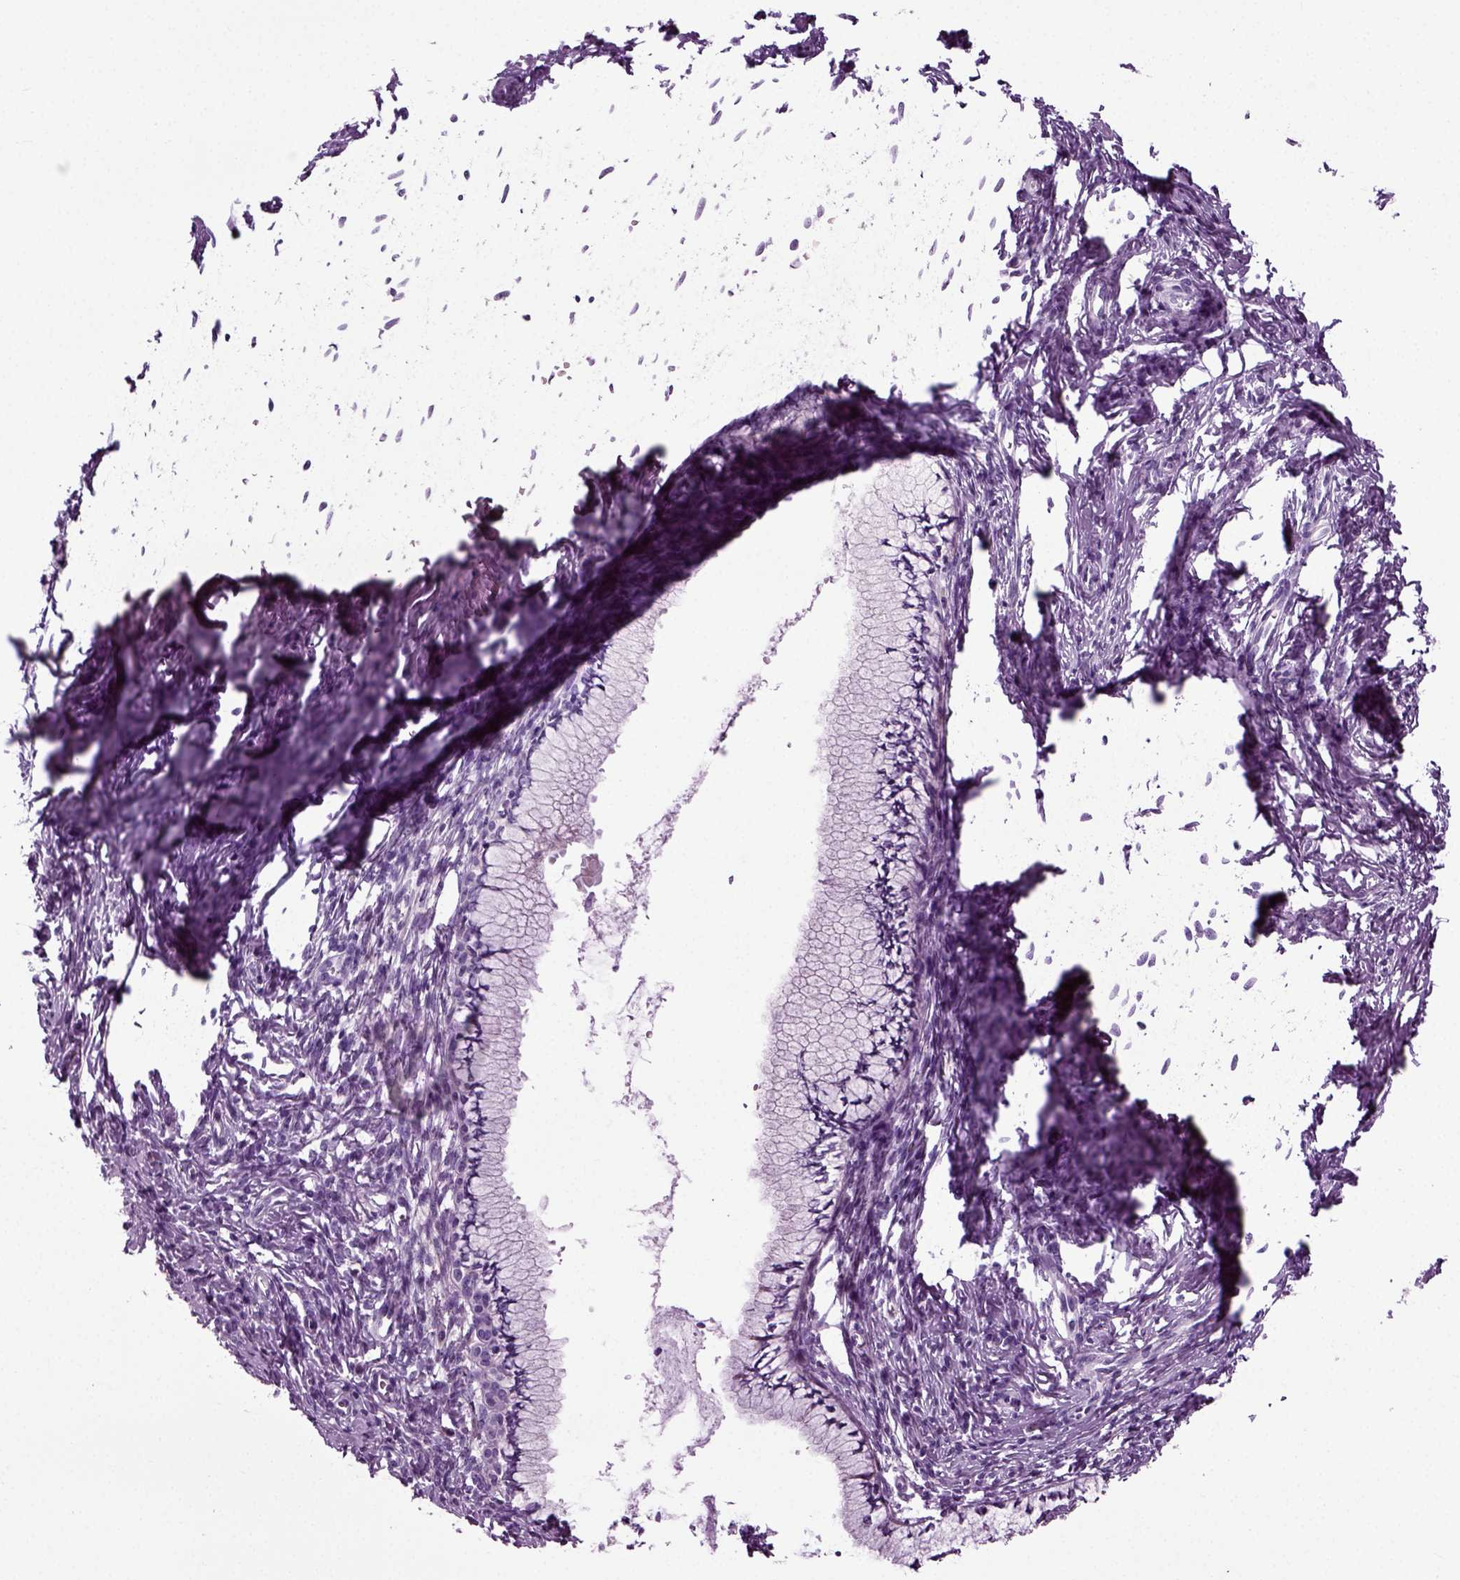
{"staining": {"intensity": "negative", "quantity": "none", "location": "none"}, "tissue": "cervical cancer", "cell_type": "Tumor cells", "image_type": "cancer", "snomed": [{"axis": "morphology", "description": "Squamous cell carcinoma, NOS"}, {"axis": "topography", "description": "Cervix"}], "caption": "A photomicrograph of cervical cancer stained for a protein exhibits no brown staining in tumor cells.", "gene": "DNAH10", "patient": {"sex": "female", "age": 62}}